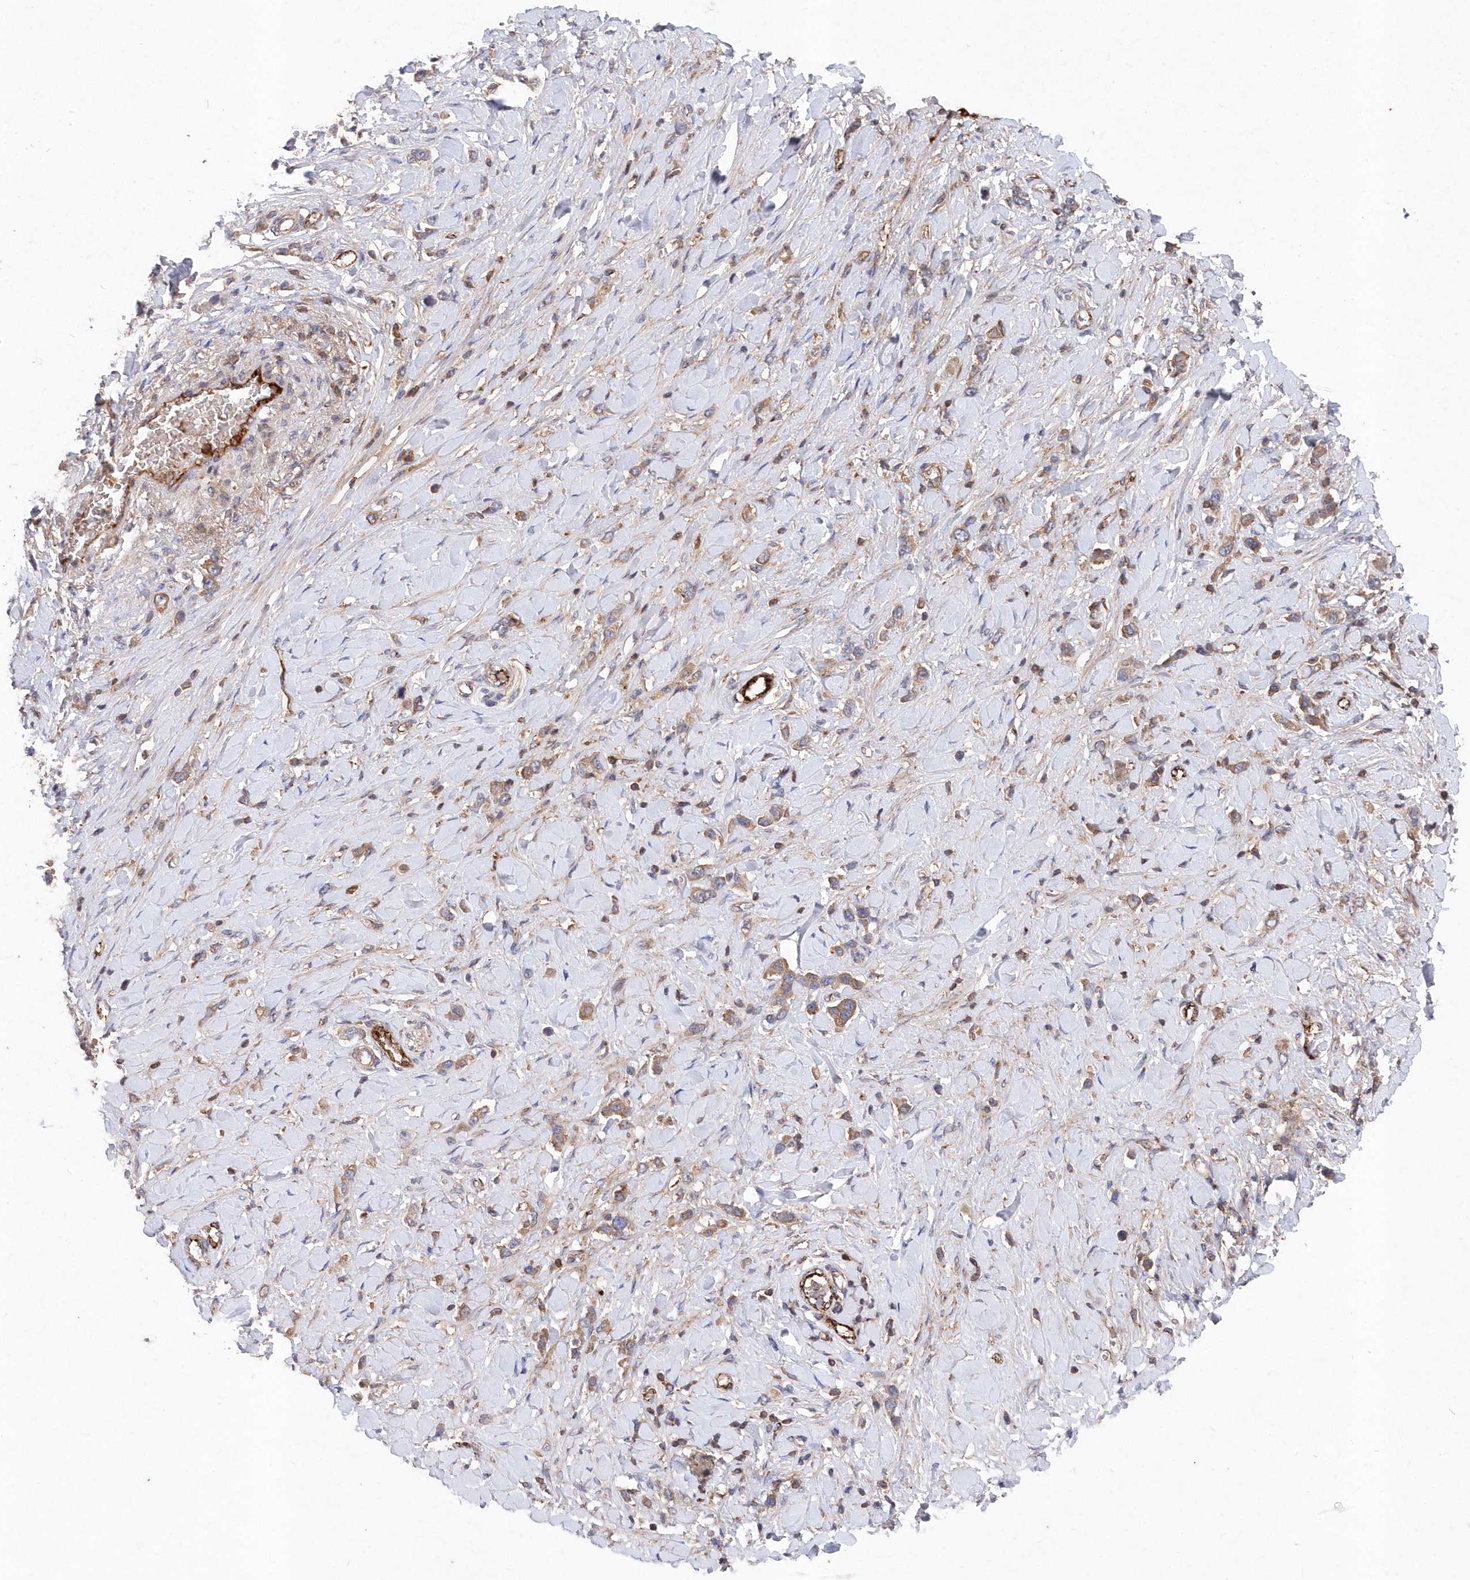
{"staining": {"intensity": "moderate", "quantity": ">75%", "location": "cytoplasmic/membranous"}, "tissue": "stomach cancer", "cell_type": "Tumor cells", "image_type": "cancer", "snomed": [{"axis": "morphology", "description": "Normal tissue, NOS"}, {"axis": "morphology", "description": "Adenocarcinoma, NOS"}, {"axis": "topography", "description": "Stomach, upper"}, {"axis": "topography", "description": "Stomach"}], "caption": "Stomach cancer (adenocarcinoma) stained with a brown dye exhibits moderate cytoplasmic/membranous positive expression in approximately >75% of tumor cells.", "gene": "ABHD14B", "patient": {"sex": "female", "age": 65}}